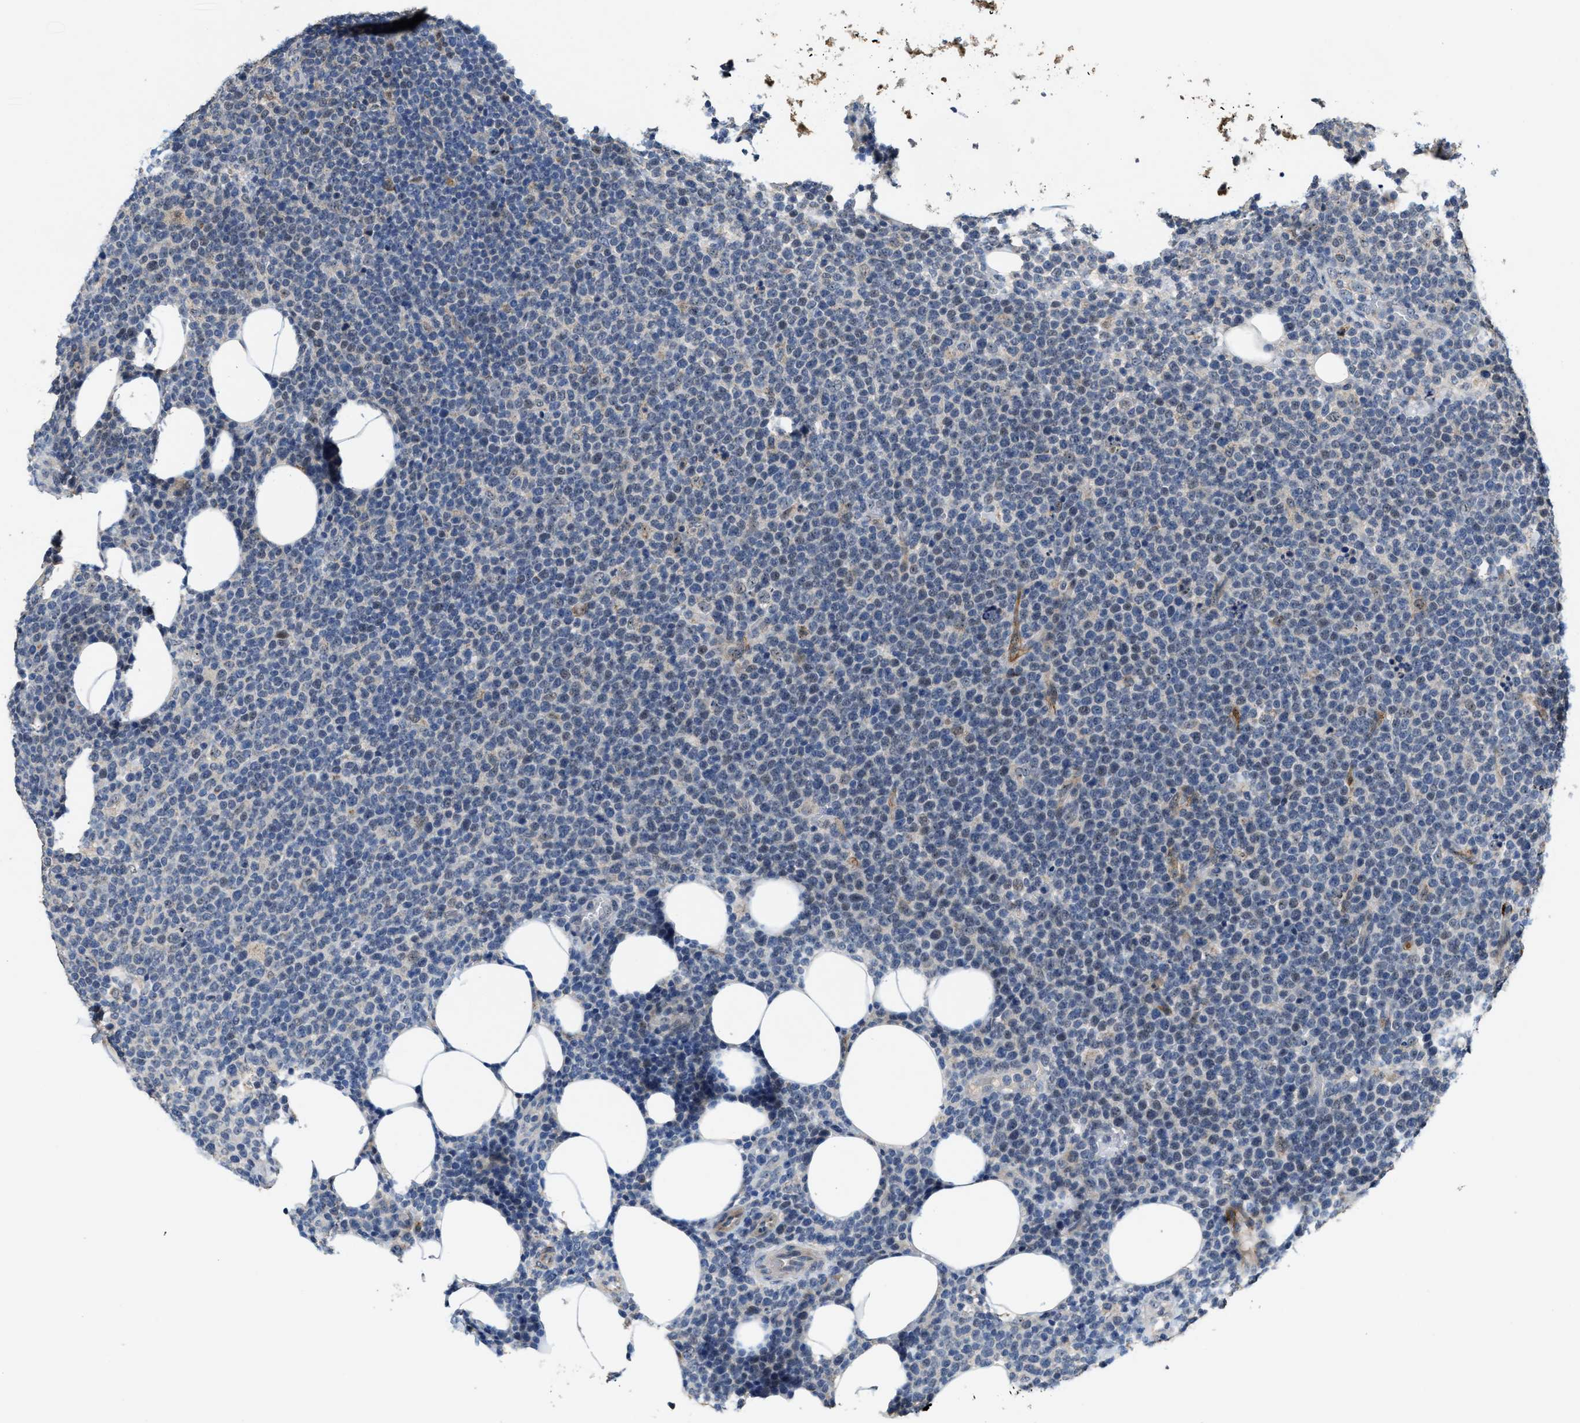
{"staining": {"intensity": "weak", "quantity": "25%-75%", "location": "nuclear"}, "tissue": "lymphoma", "cell_type": "Tumor cells", "image_type": "cancer", "snomed": [{"axis": "morphology", "description": "Malignant lymphoma, non-Hodgkin's type, High grade"}, {"axis": "topography", "description": "Lymph node"}], "caption": "High-grade malignant lymphoma, non-Hodgkin's type stained with a protein marker displays weak staining in tumor cells.", "gene": "ZNF783", "patient": {"sex": "male", "age": 61}}